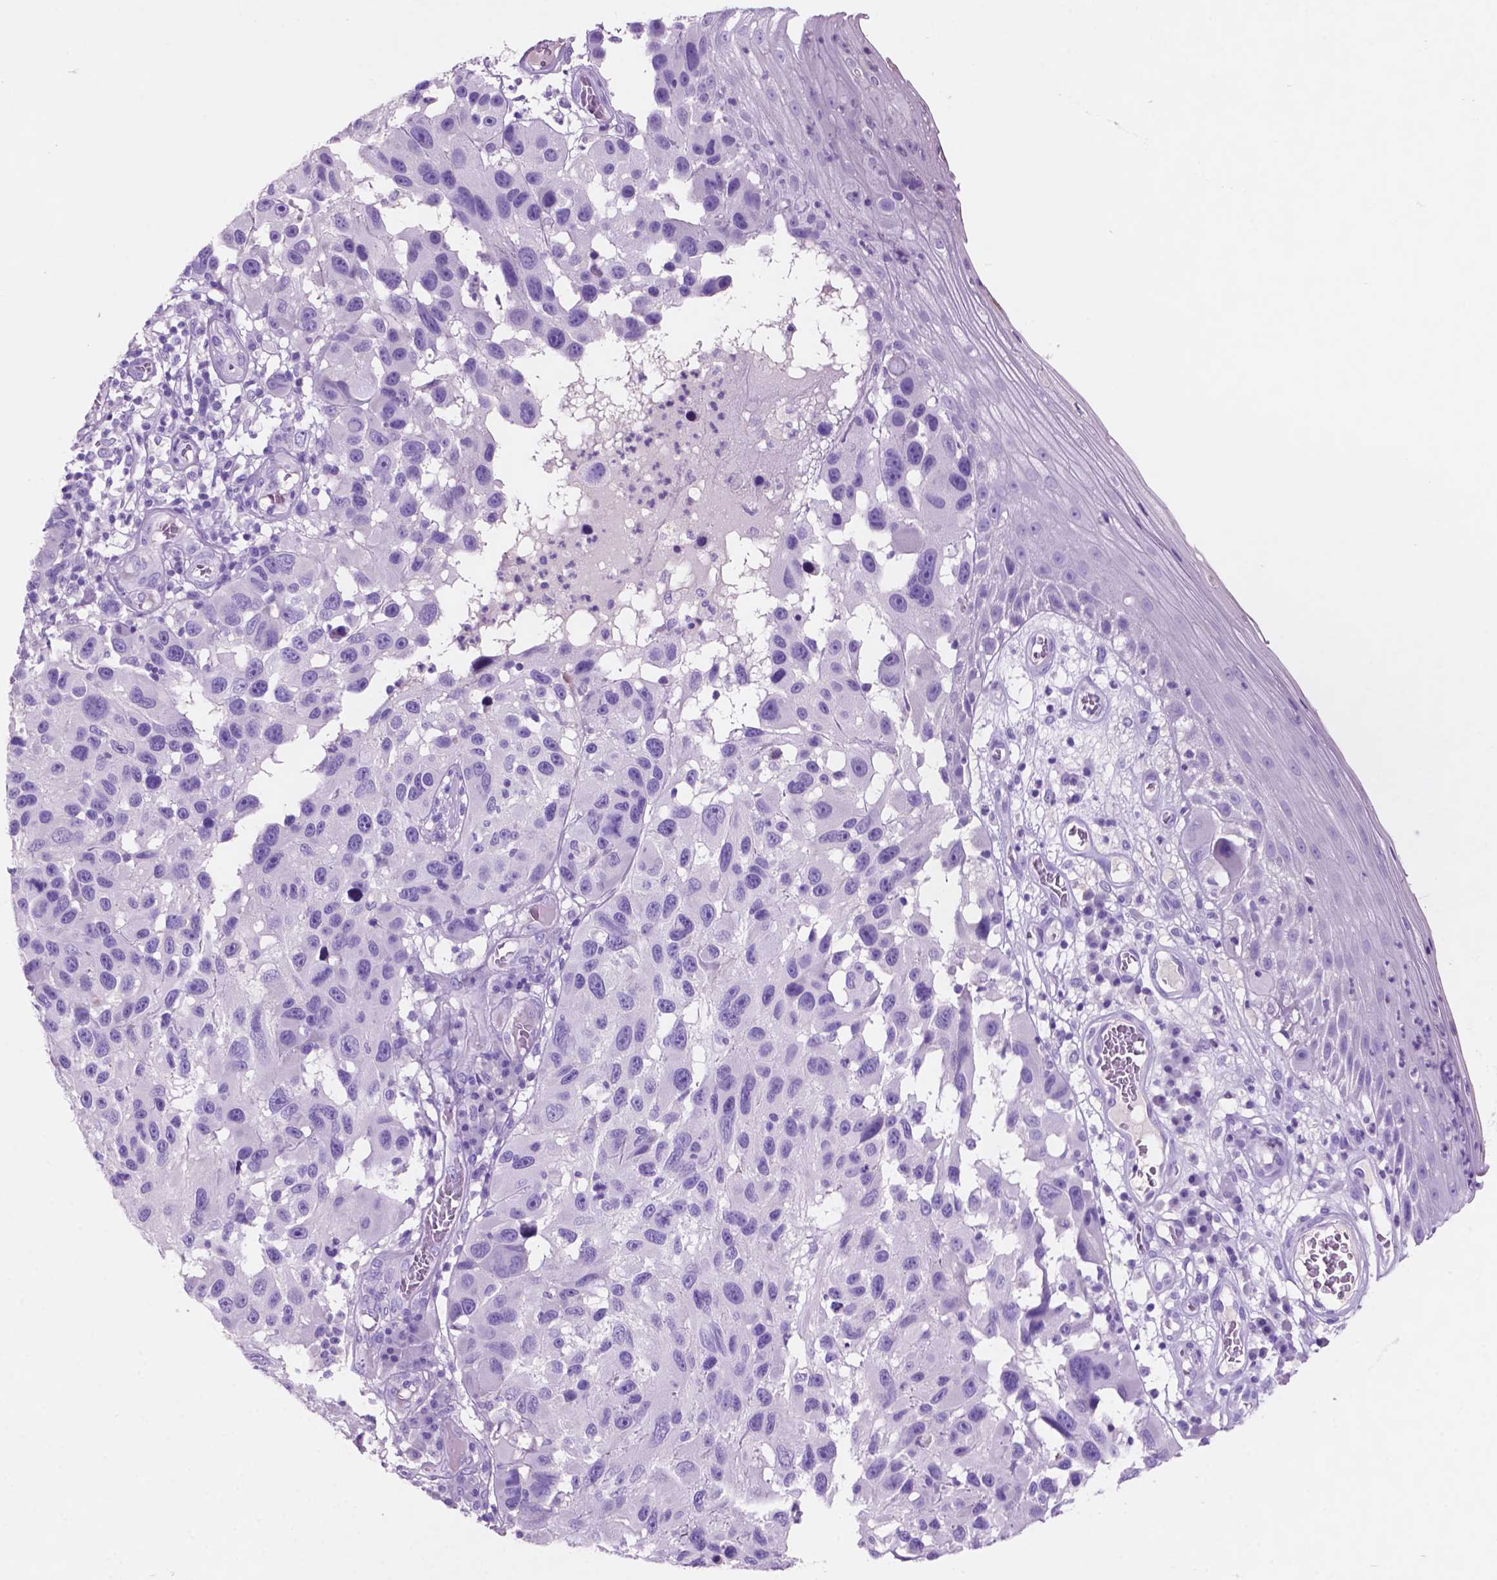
{"staining": {"intensity": "negative", "quantity": "none", "location": "none"}, "tissue": "melanoma", "cell_type": "Tumor cells", "image_type": "cancer", "snomed": [{"axis": "morphology", "description": "Malignant melanoma, NOS"}, {"axis": "topography", "description": "Skin"}], "caption": "Immunohistochemistry histopathology image of human melanoma stained for a protein (brown), which exhibits no positivity in tumor cells. The staining is performed using DAB brown chromogen with nuclei counter-stained in using hematoxylin.", "gene": "POU4F1", "patient": {"sex": "male", "age": 53}}